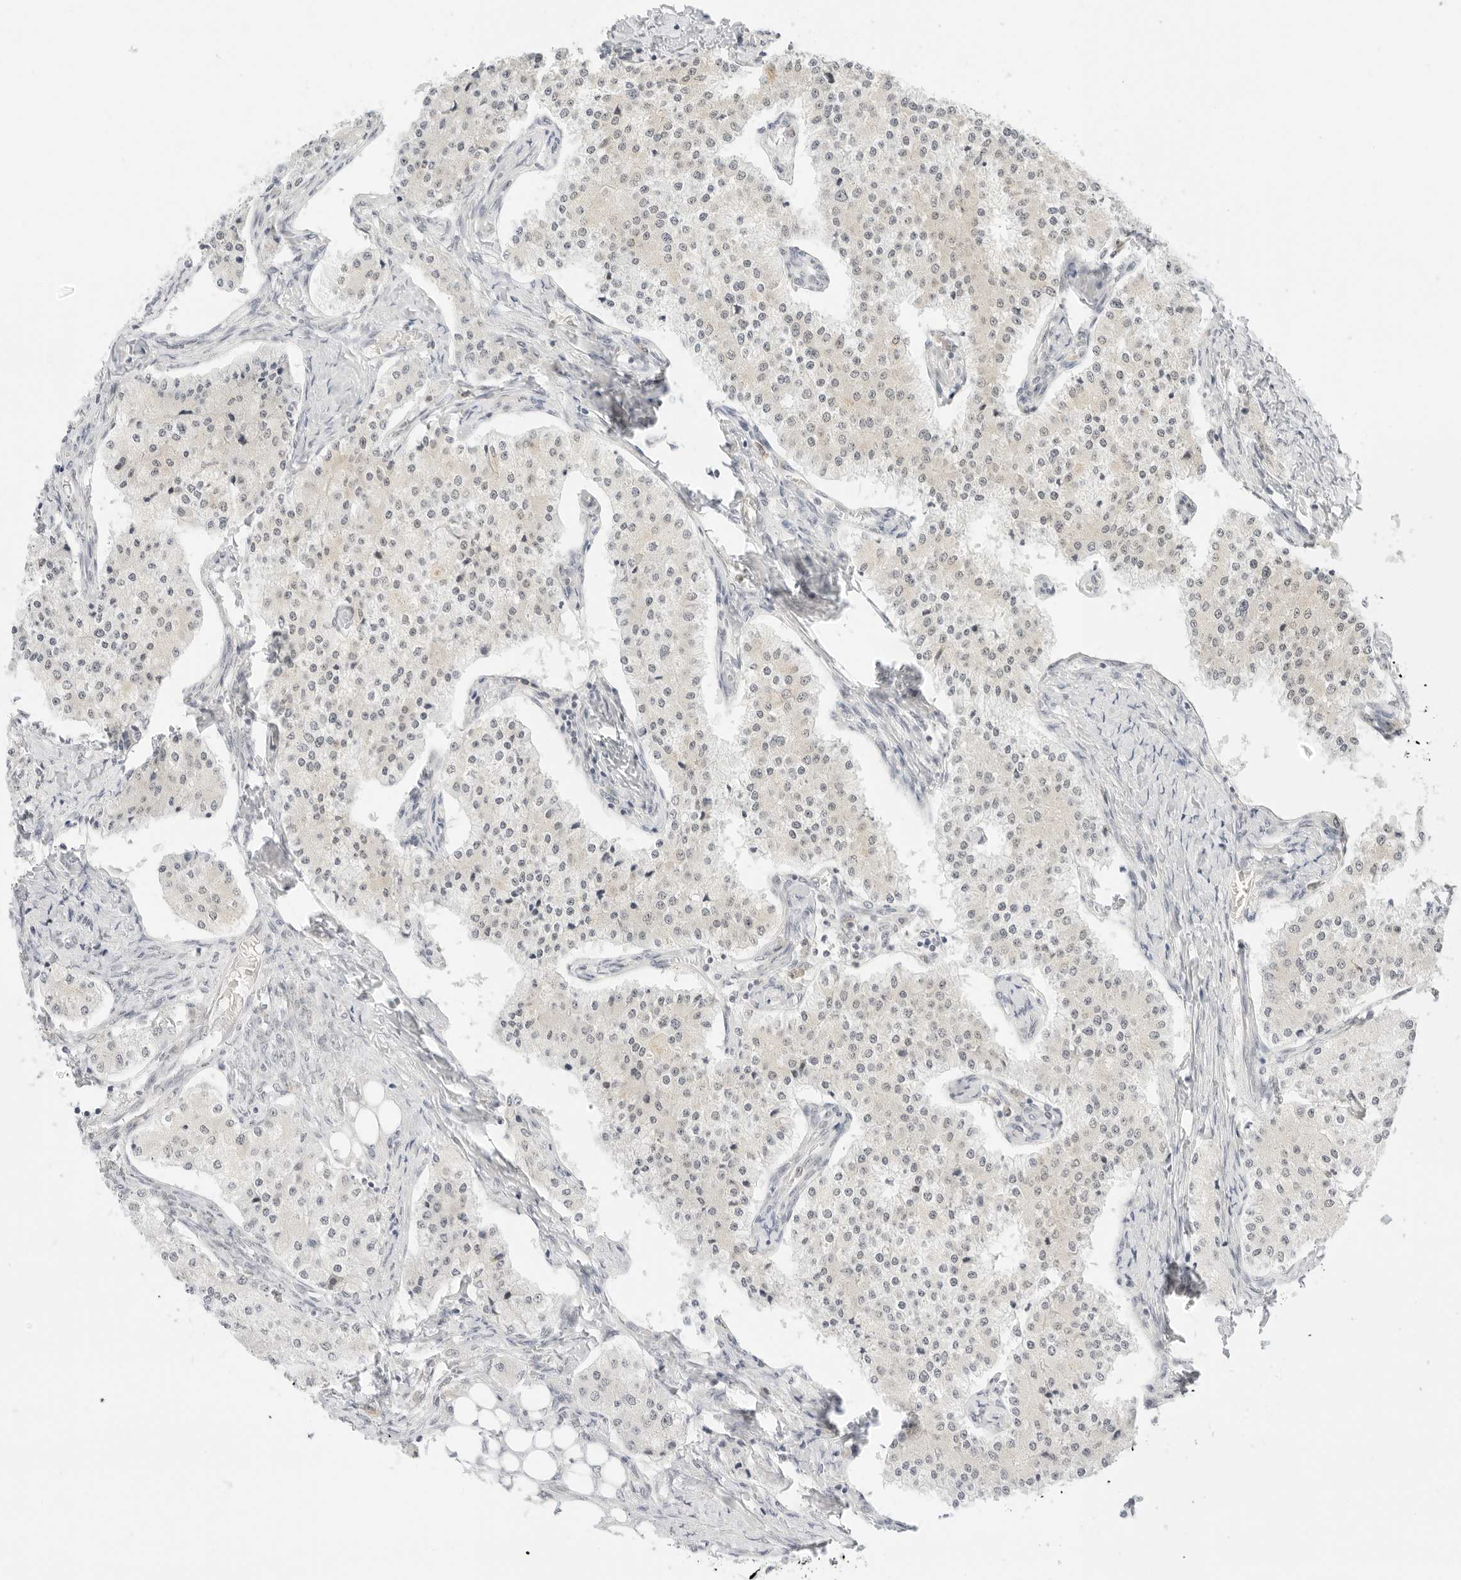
{"staining": {"intensity": "negative", "quantity": "none", "location": "none"}, "tissue": "carcinoid", "cell_type": "Tumor cells", "image_type": "cancer", "snomed": [{"axis": "morphology", "description": "Carcinoid, malignant, NOS"}, {"axis": "topography", "description": "Colon"}], "caption": "Tumor cells are negative for brown protein staining in carcinoid.", "gene": "POLR3C", "patient": {"sex": "female", "age": 52}}